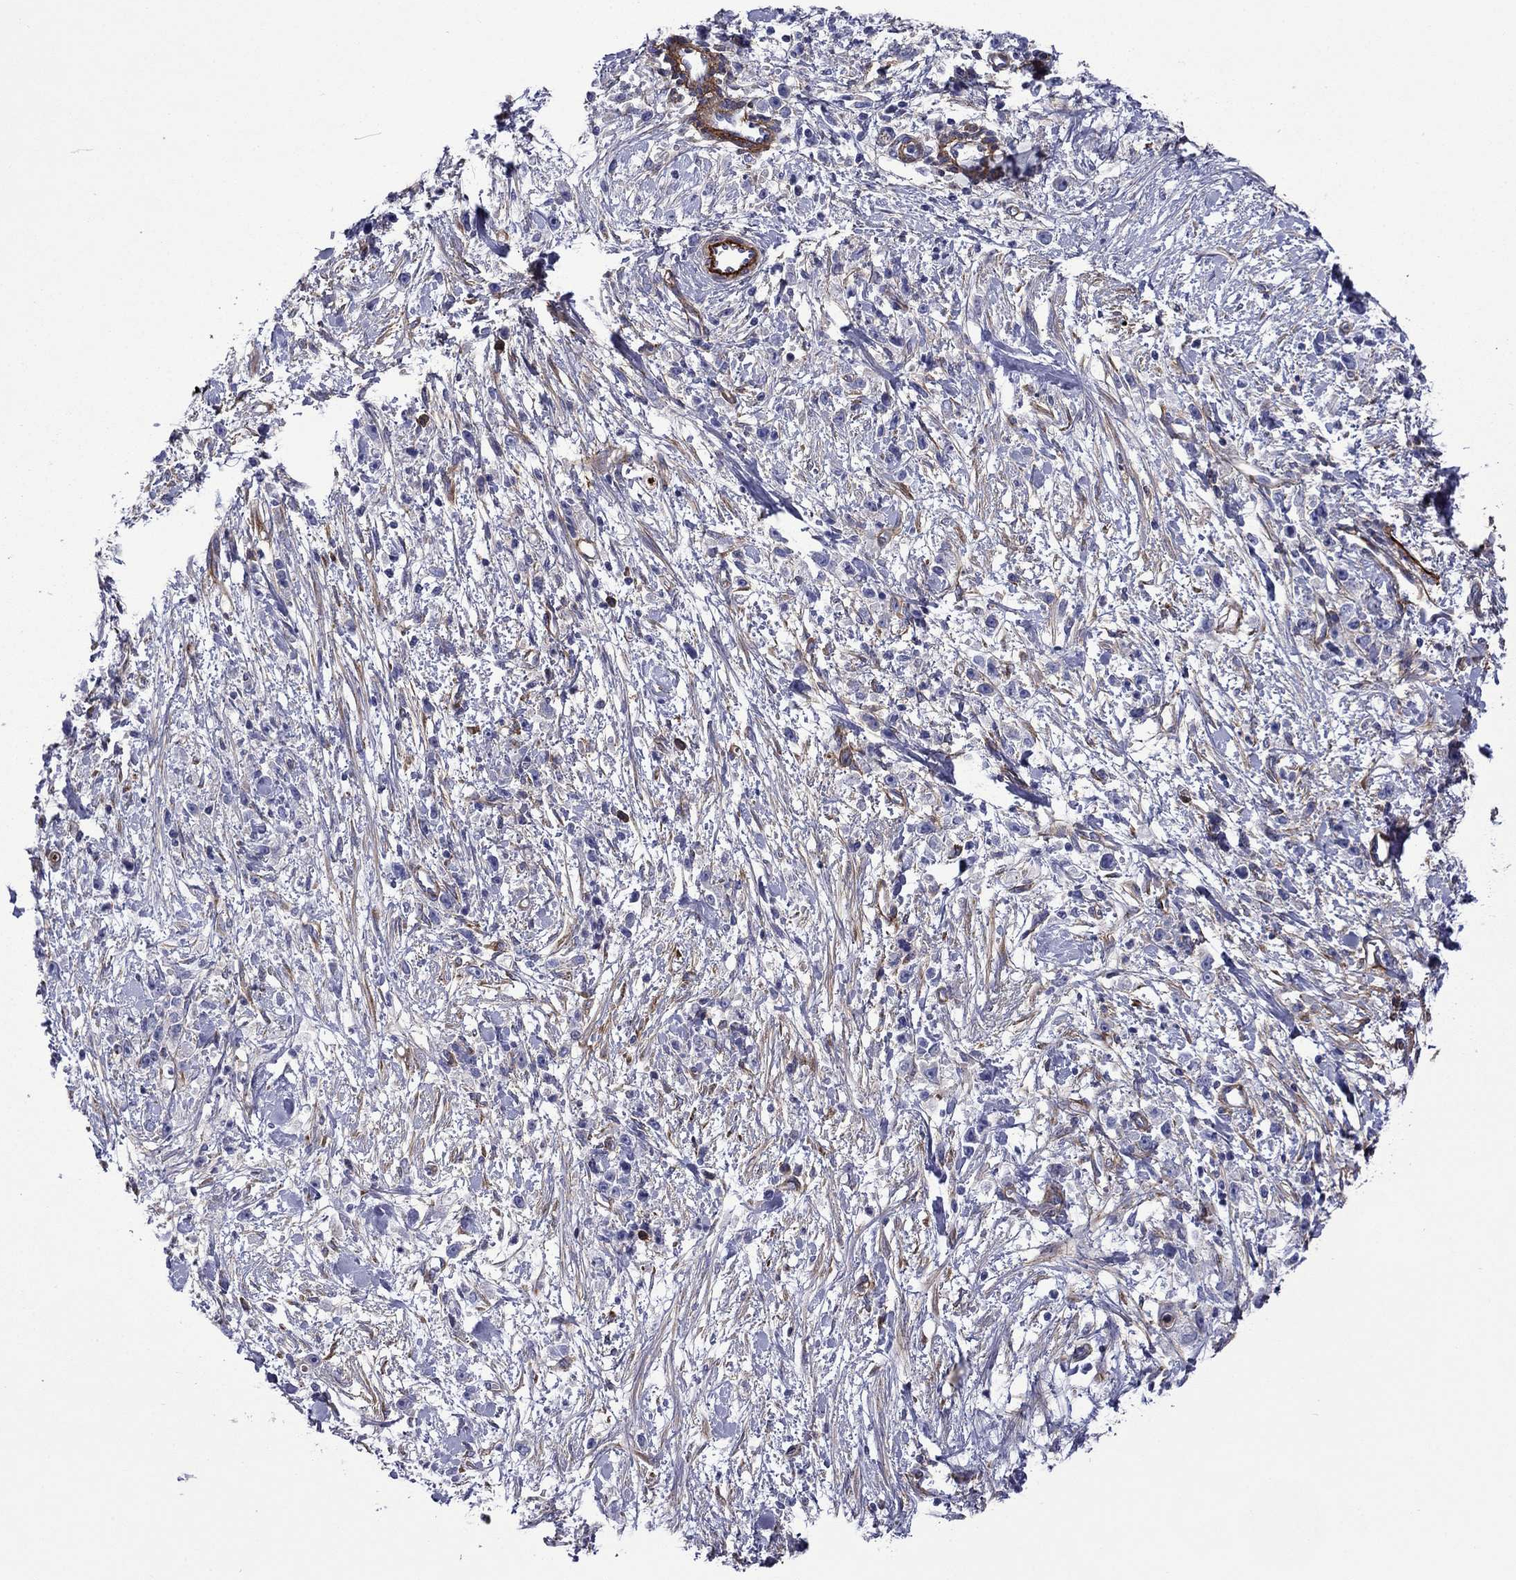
{"staining": {"intensity": "negative", "quantity": "none", "location": "none"}, "tissue": "stomach cancer", "cell_type": "Tumor cells", "image_type": "cancer", "snomed": [{"axis": "morphology", "description": "Adenocarcinoma, NOS"}, {"axis": "topography", "description": "Stomach"}], "caption": "The micrograph demonstrates no significant positivity in tumor cells of adenocarcinoma (stomach).", "gene": "HSPG2", "patient": {"sex": "female", "age": 59}}